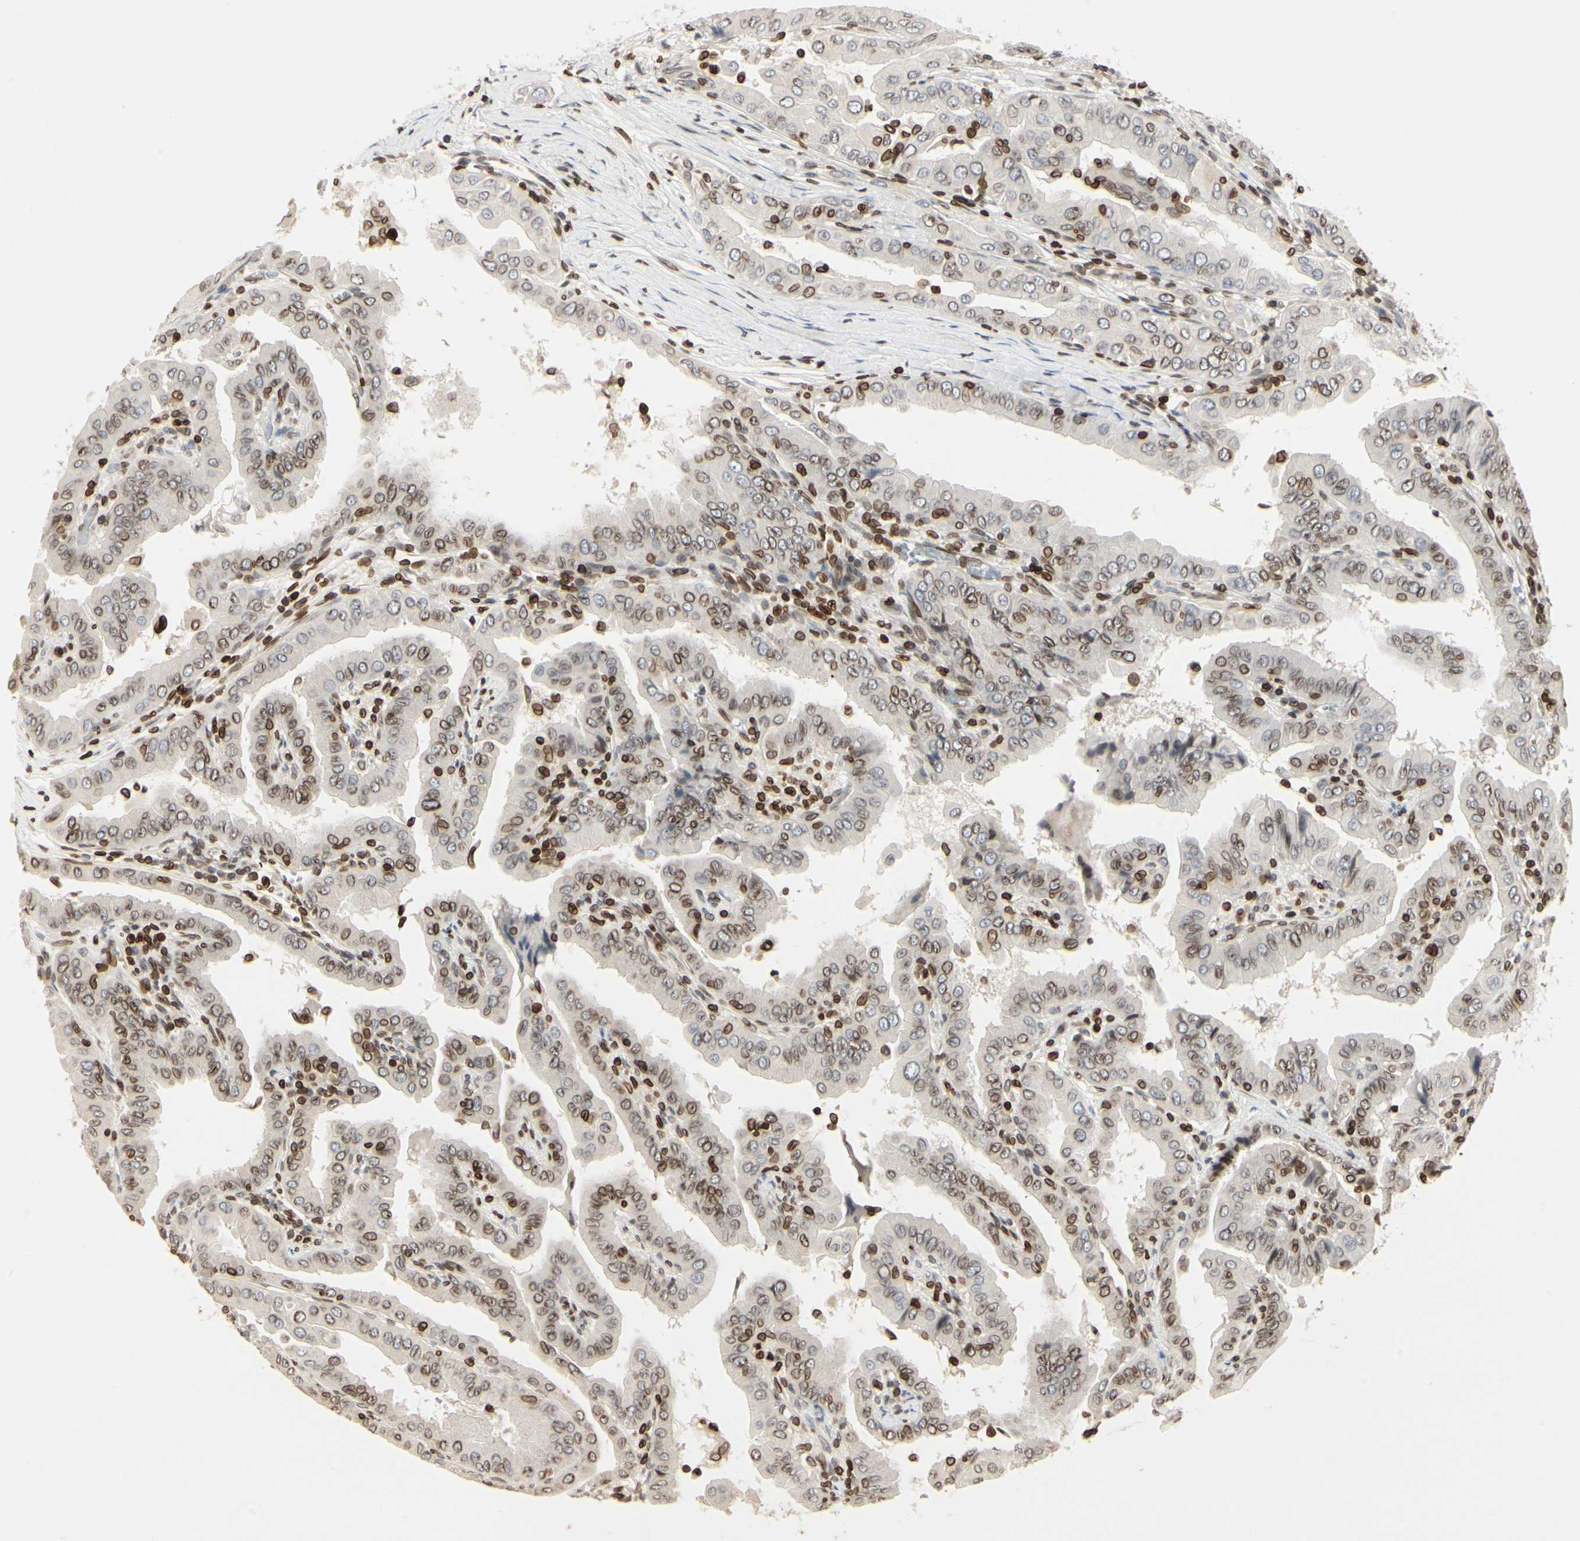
{"staining": {"intensity": "moderate", "quantity": "<25%", "location": "cytoplasmic/membranous"}, "tissue": "thyroid cancer", "cell_type": "Tumor cells", "image_type": "cancer", "snomed": [{"axis": "morphology", "description": "Papillary adenocarcinoma, NOS"}, {"axis": "topography", "description": "Thyroid gland"}], "caption": "Approximately <25% of tumor cells in thyroid papillary adenocarcinoma show moderate cytoplasmic/membranous protein positivity as visualized by brown immunohistochemical staining.", "gene": "TMPO", "patient": {"sex": "male", "age": 33}}